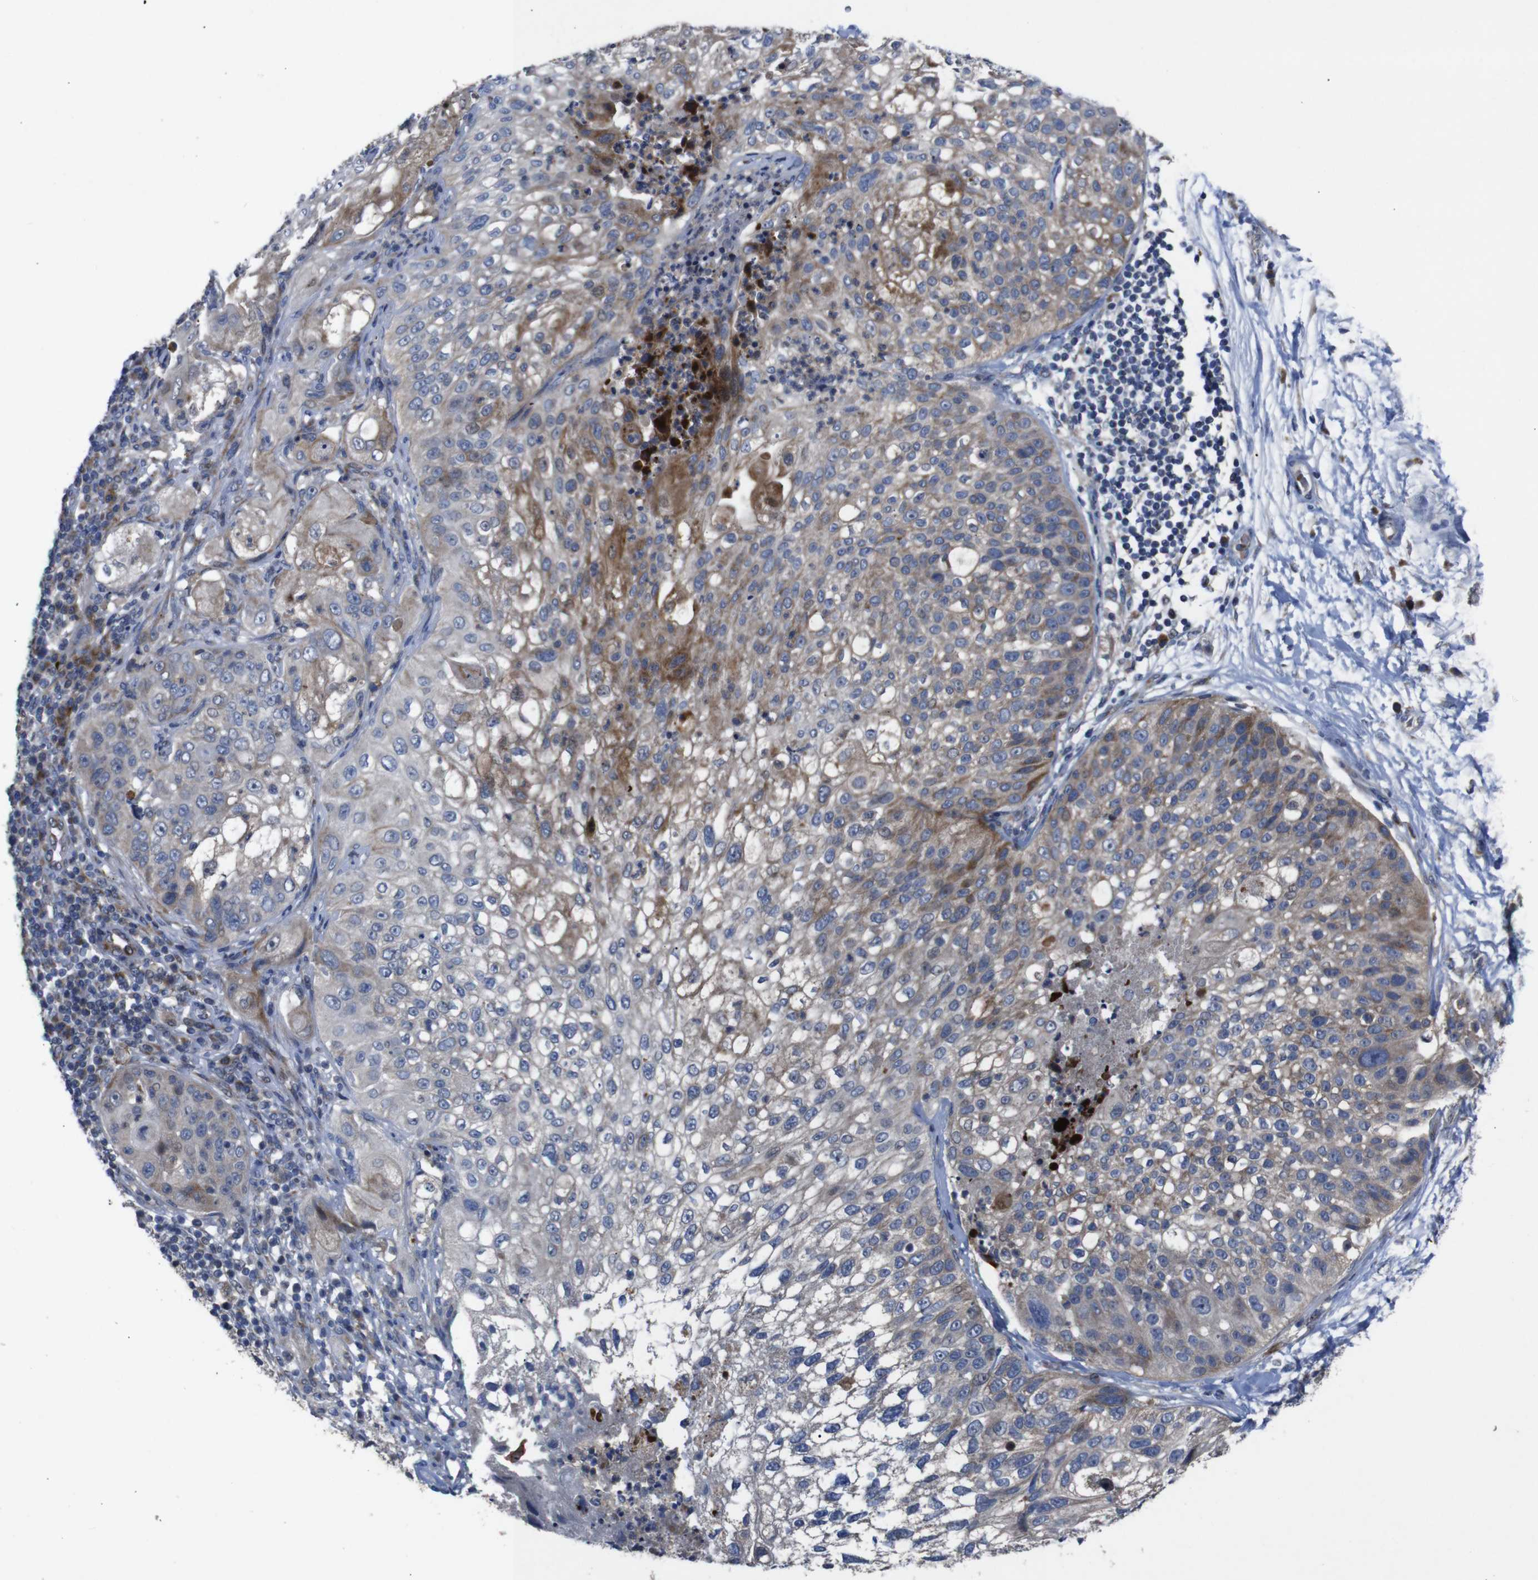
{"staining": {"intensity": "moderate", "quantity": "25%-75%", "location": "cytoplasmic/membranous"}, "tissue": "lung cancer", "cell_type": "Tumor cells", "image_type": "cancer", "snomed": [{"axis": "morphology", "description": "Inflammation, NOS"}, {"axis": "morphology", "description": "Squamous cell carcinoma, NOS"}, {"axis": "topography", "description": "Lymph node"}, {"axis": "topography", "description": "Soft tissue"}, {"axis": "topography", "description": "Lung"}], "caption": "A photomicrograph of human lung cancer (squamous cell carcinoma) stained for a protein displays moderate cytoplasmic/membranous brown staining in tumor cells.", "gene": "CHST10", "patient": {"sex": "male", "age": 66}}